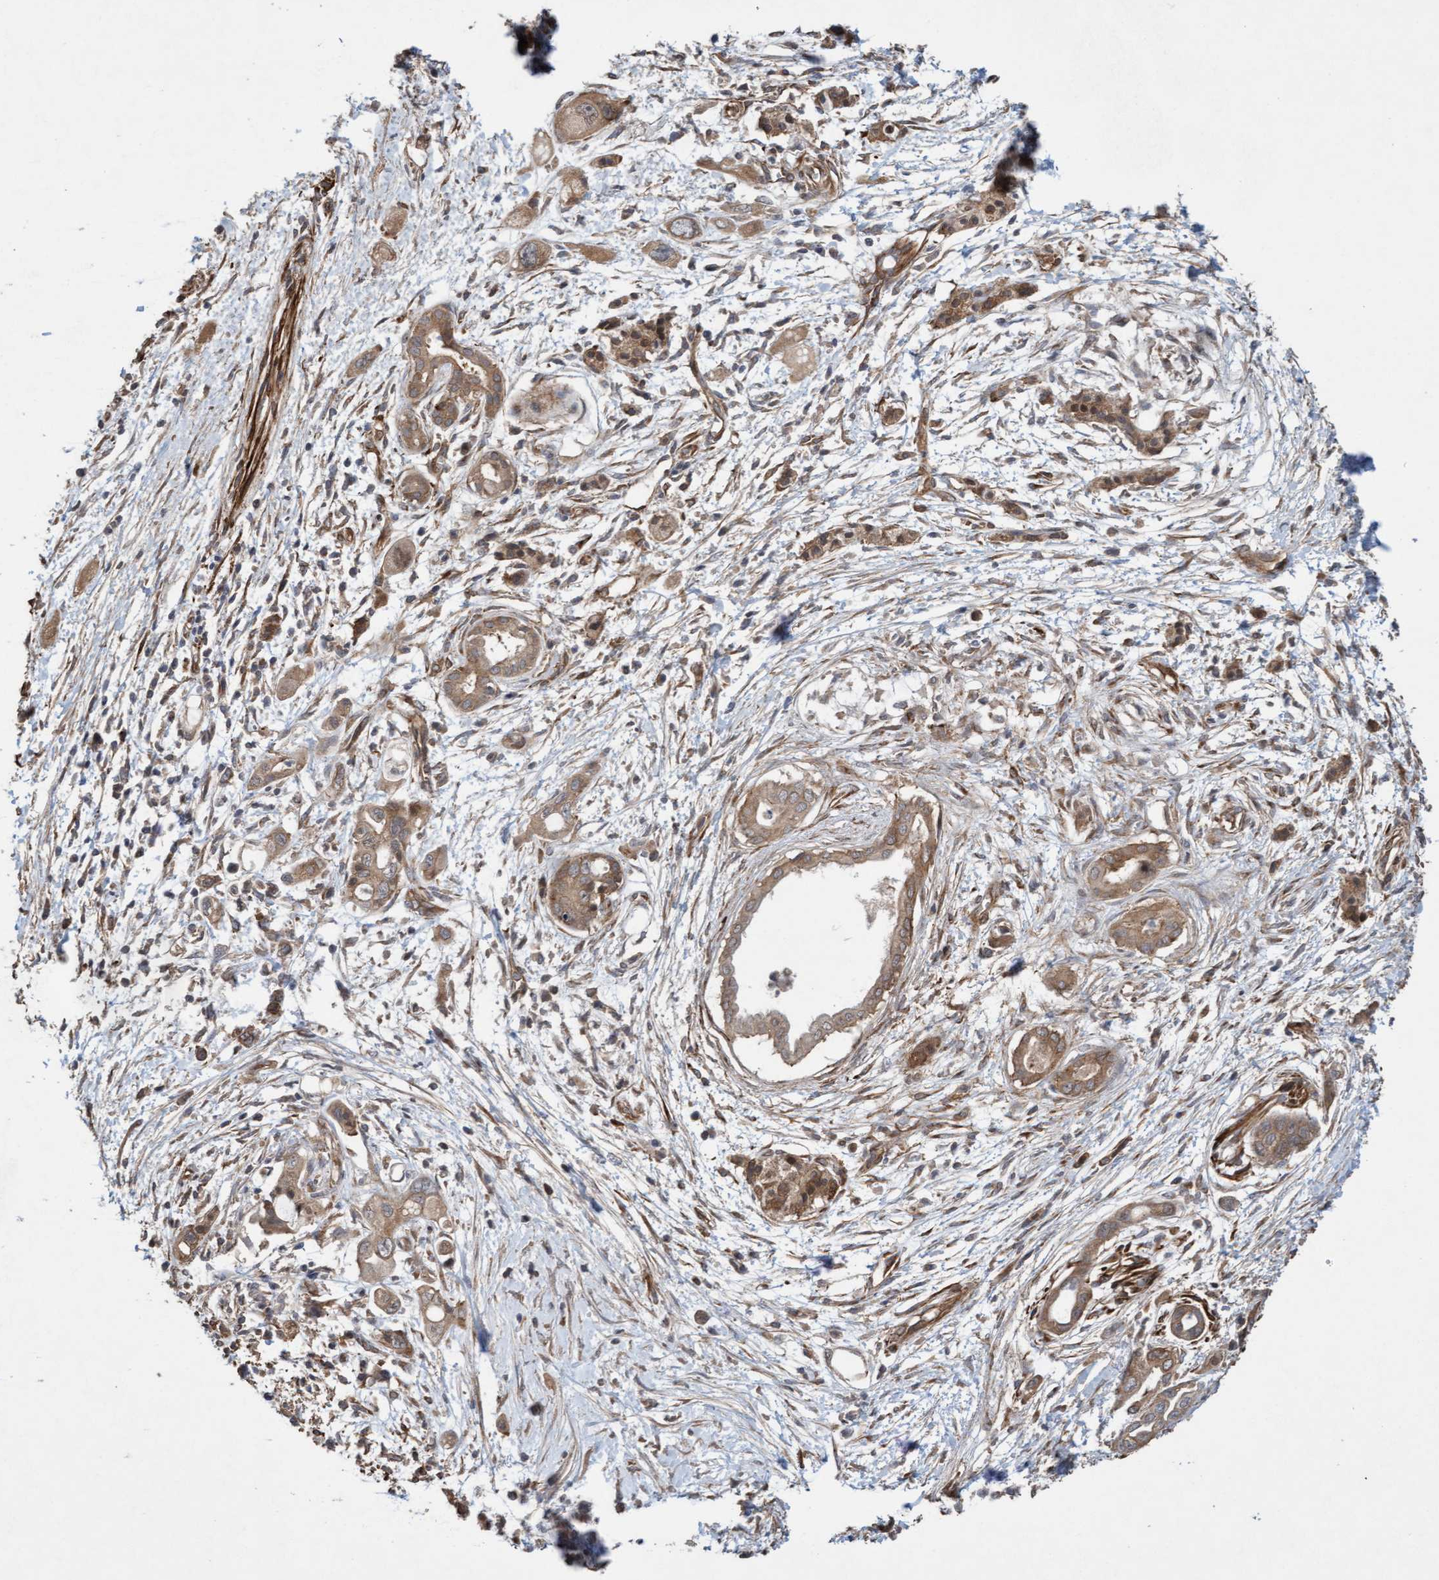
{"staining": {"intensity": "moderate", "quantity": "<25%", "location": "cytoplasmic/membranous"}, "tissue": "pancreatic cancer", "cell_type": "Tumor cells", "image_type": "cancer", "snomed": [{"axis": "morphology", "description": "Adenocarcinoma, NOS"}, {"axis": "topography", "description": "Pancreas"}], "caption": "Adenocarcinoma (pancreatic) stained with a brown dye demonstrates moderate cytoplasmic/membranous positive staining in about <25% of tumor cells.", "gene": "CDC42EP4", "patient": {"sex": "male", "age": 59}}